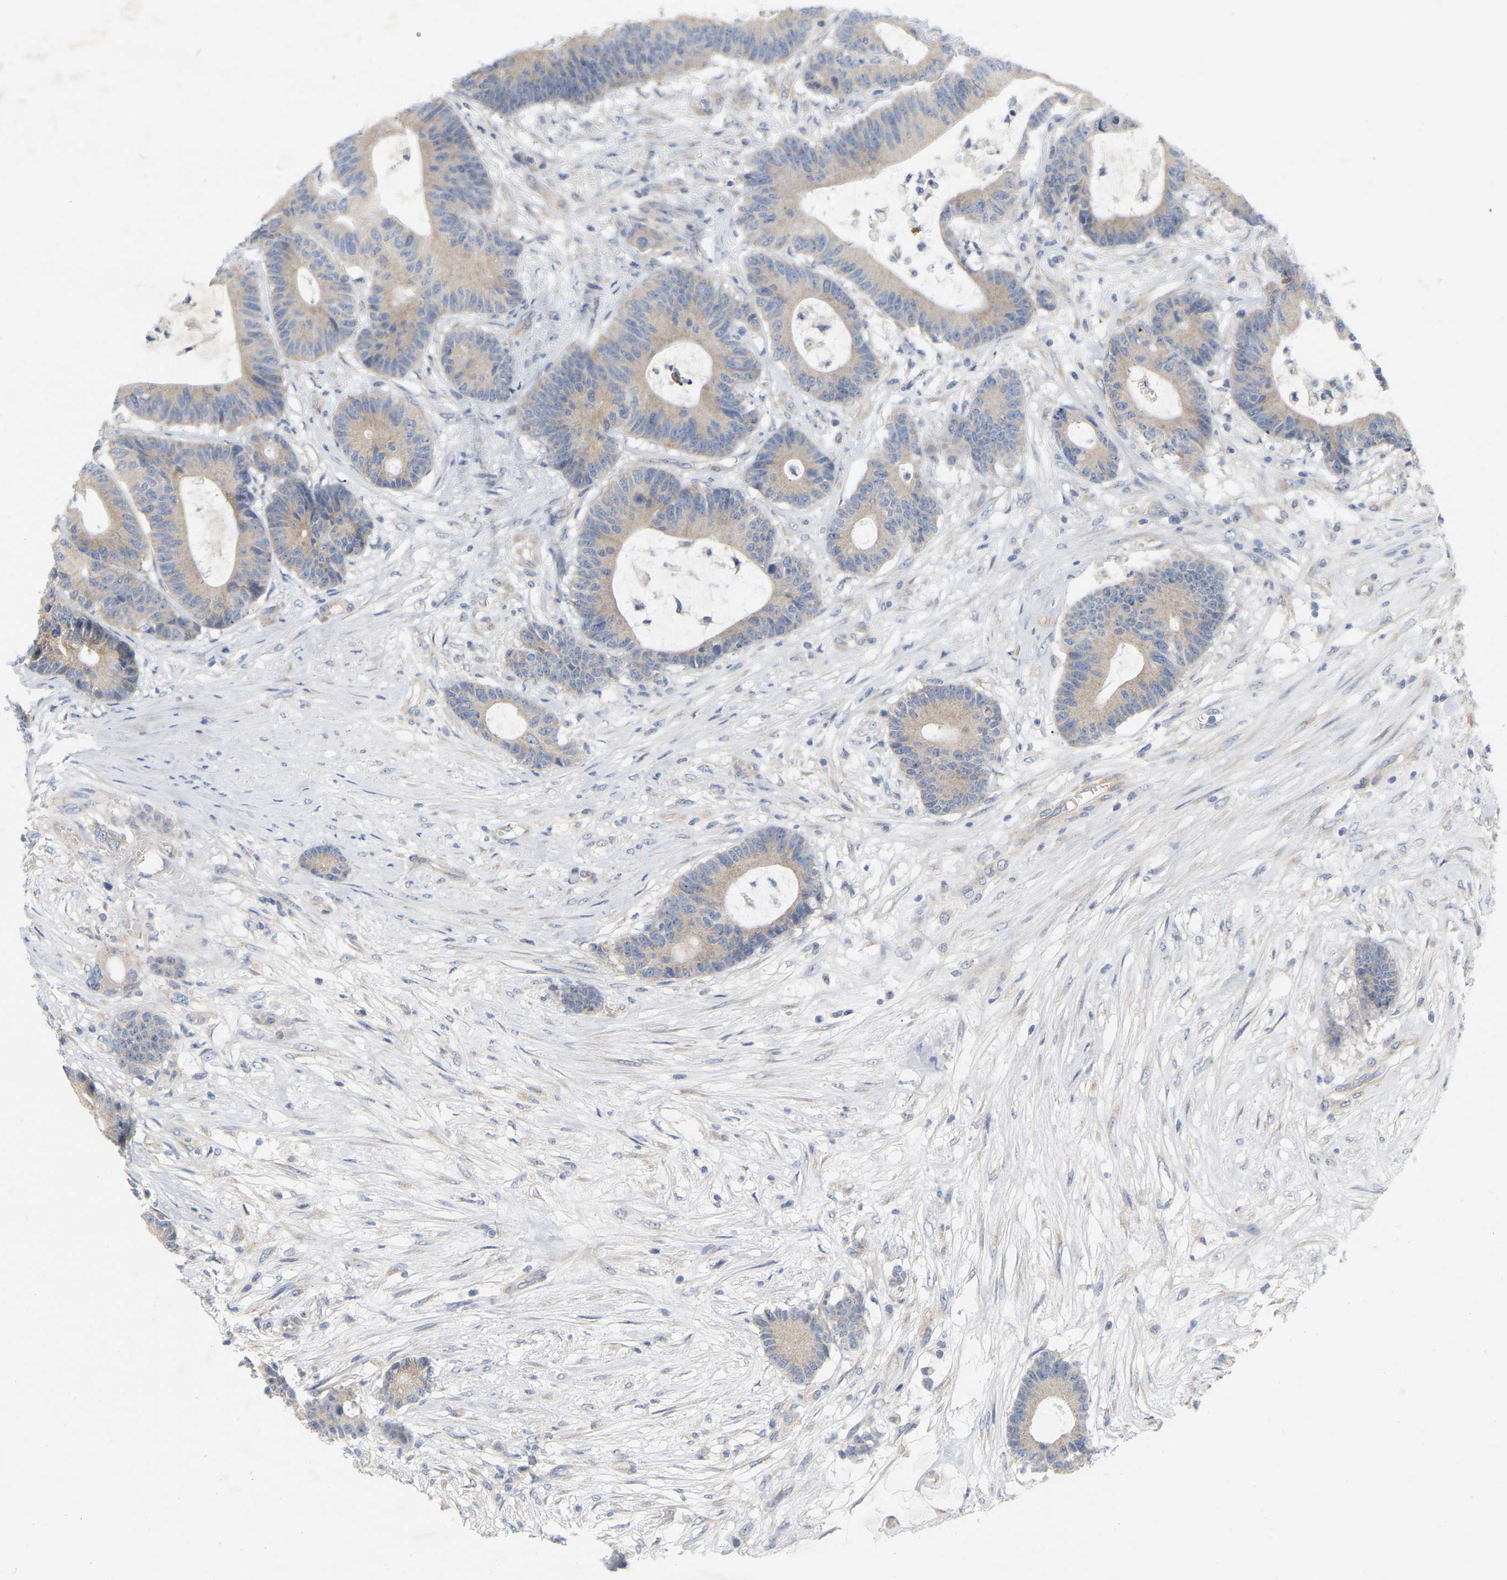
{"staining": {"intensity": "weak", "quantity": ">75%", "location": "cytoplasmic/membranous"}, "tissue": "colorectal cancer", "cell_type": "Tumor cells", "image_type": "cancer", "snomed": [{"axis": "morphology", "description": "Adenocarcinoma, NOS"}, {"axis": "topography", "description": "Colon"}], "caption": "Colorectal cancer stained with a brown dye shows weak cytoplasmic/membranous positive expression in approximately >75% of tumor cells.", "gene": "MINDY4", "patient": {"sex": "female", "age": 84}}